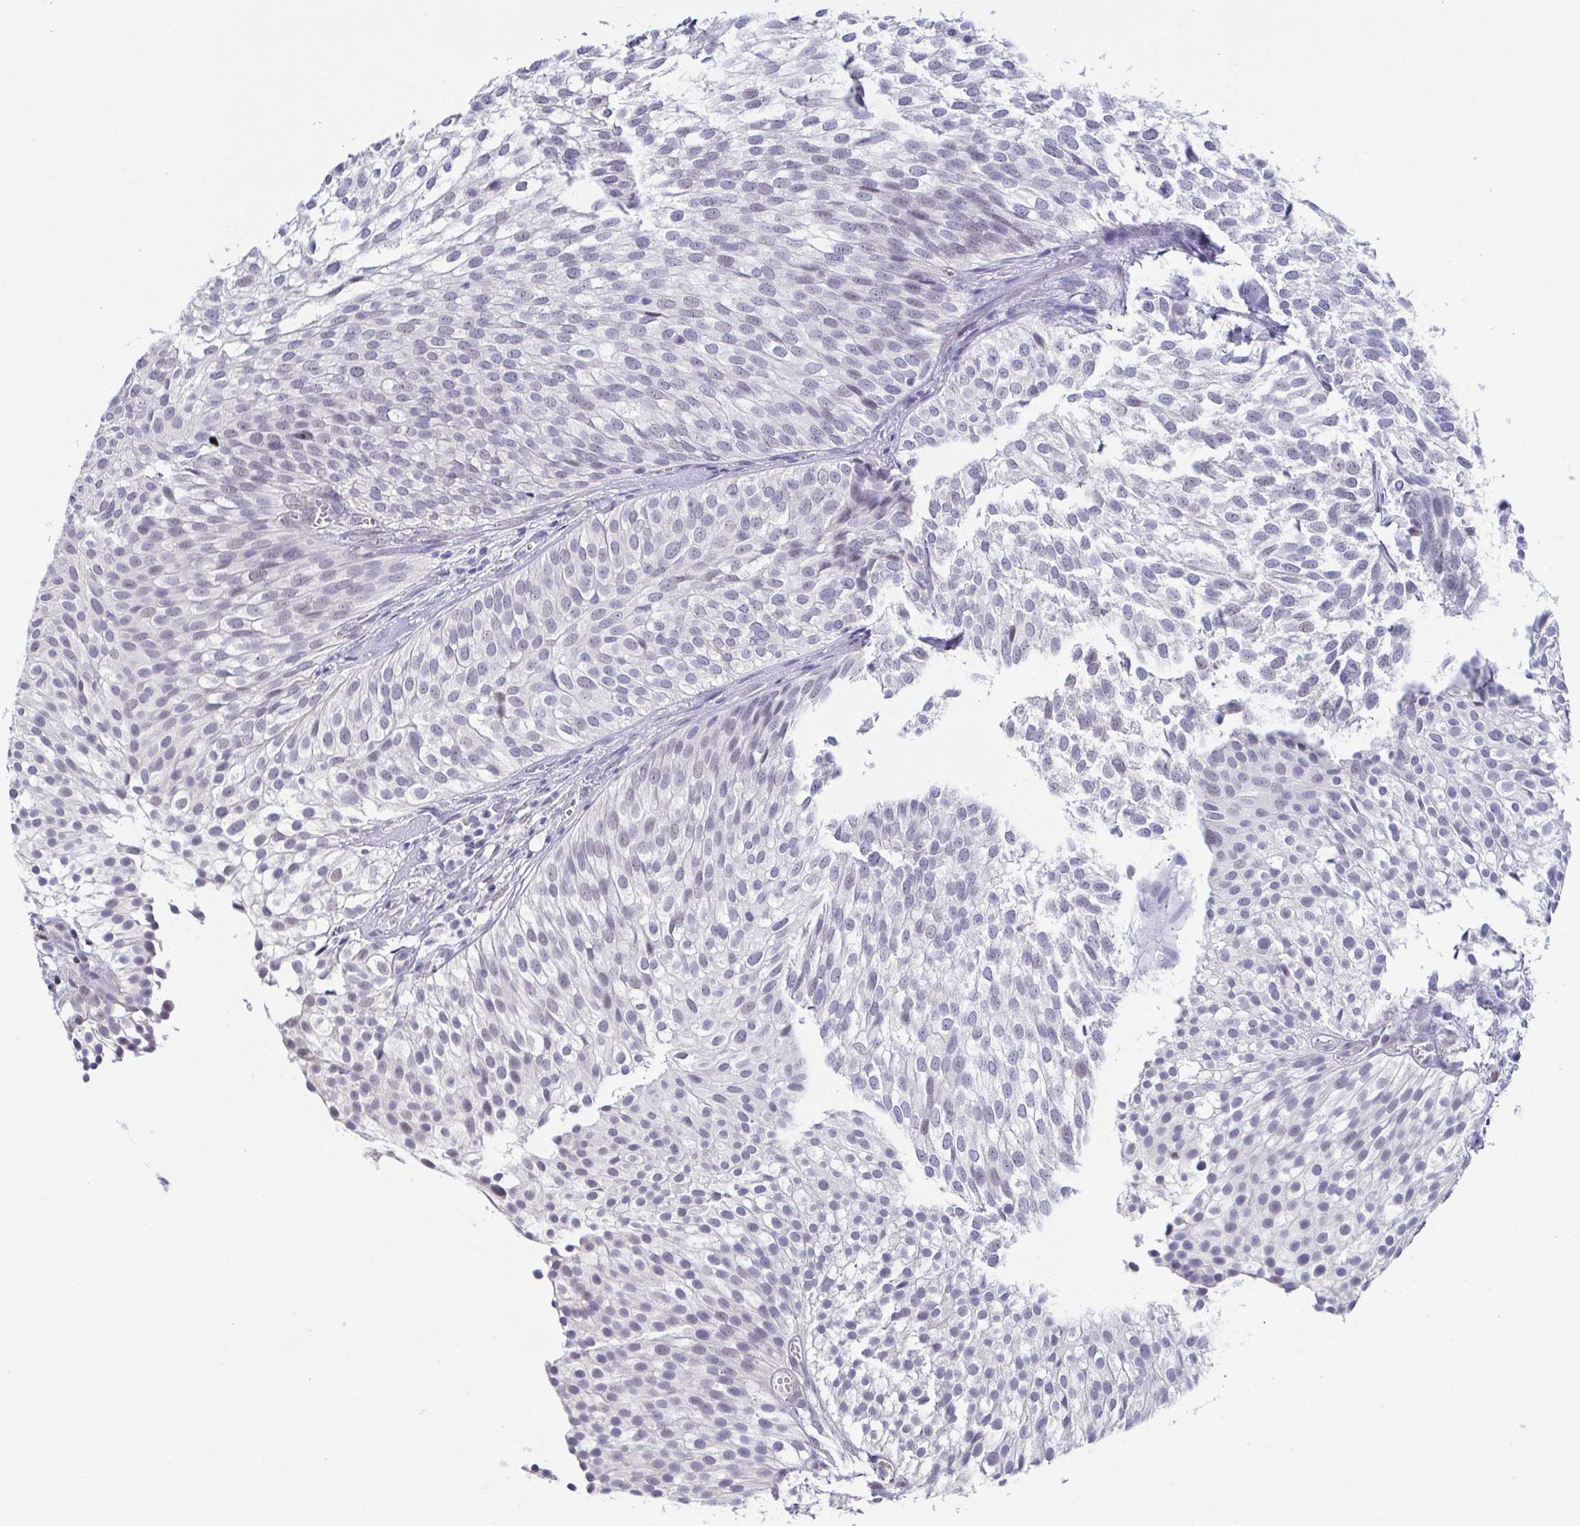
{"staining": {"intensity": "negative", "quantity": "none", "location": "none"}, "tissue": "urothelial cancer", "cell_type": "Tumor cells", "image_type": "cancer", "snomed": [{"axis": "morphology", "description": "Urothelial carcinoma, Low grade"}, {"axis": "topography", "description": "Urinary bladder"}], "caption": "A photomicrograph of human urothelial cancer is negative for staining in tumor cells.", "gene": "NEFH", "patient": {"sex": "male", "age": 91}}